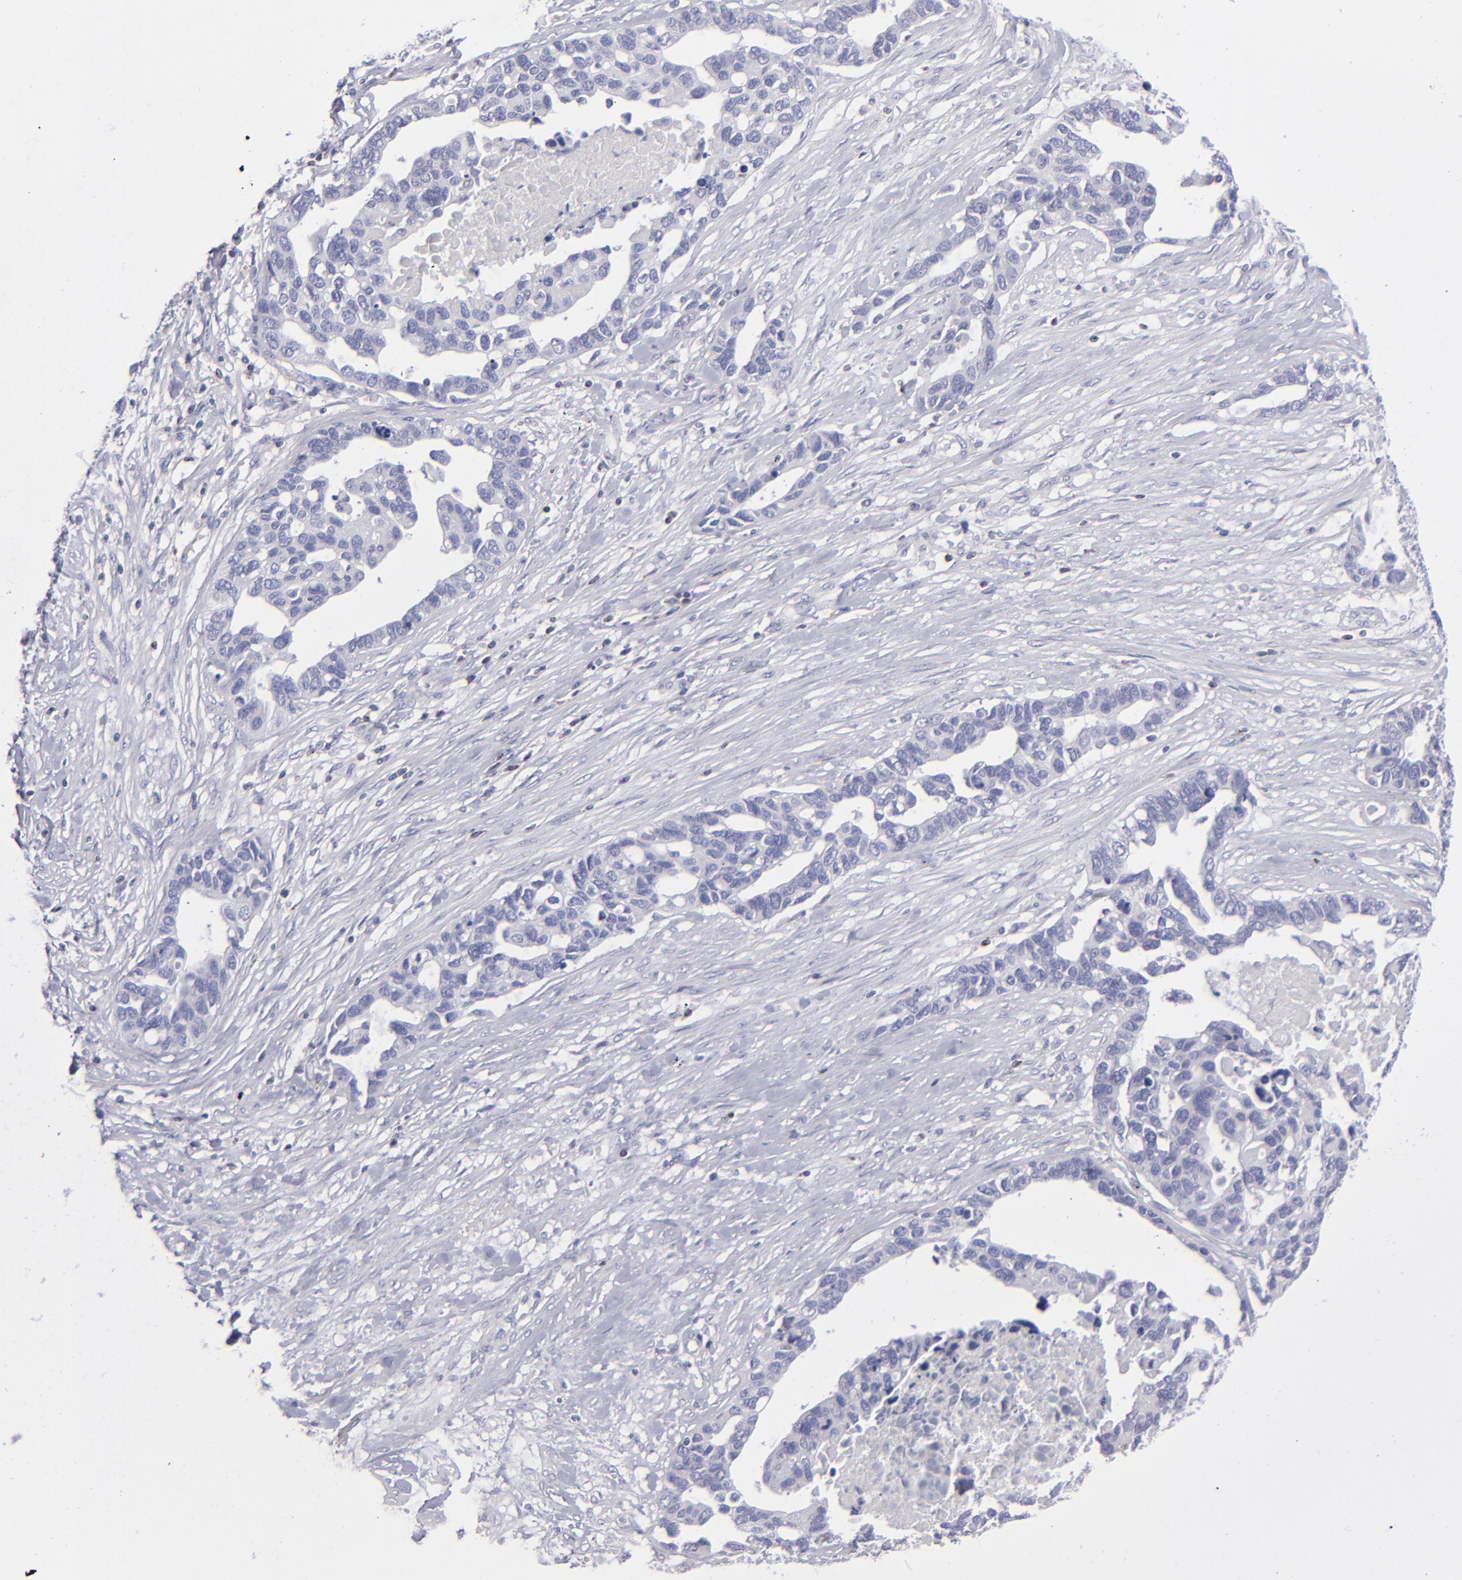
{"staining": {"intensity": "negative", "quantity": "none", "location": "none"}, "tissue": "ovarian cancer", "cell_type": "Tumor cells", "image_type": "cancer", "snomed": [{"axis": "morphology", "description": "Cystadenocarcinoma, serous, NOS"}, {"axis": "topography", "description": "Ovary"}], "caption": "IHC micrograph of neoplastic tissue: ovarian cancer stained with DAB (3,3'-diaminobenzidine) exhibits no significant protein positivity in tumor cells.", "gene": "CD2", "patient": {"sex": "female", "age": 54}}